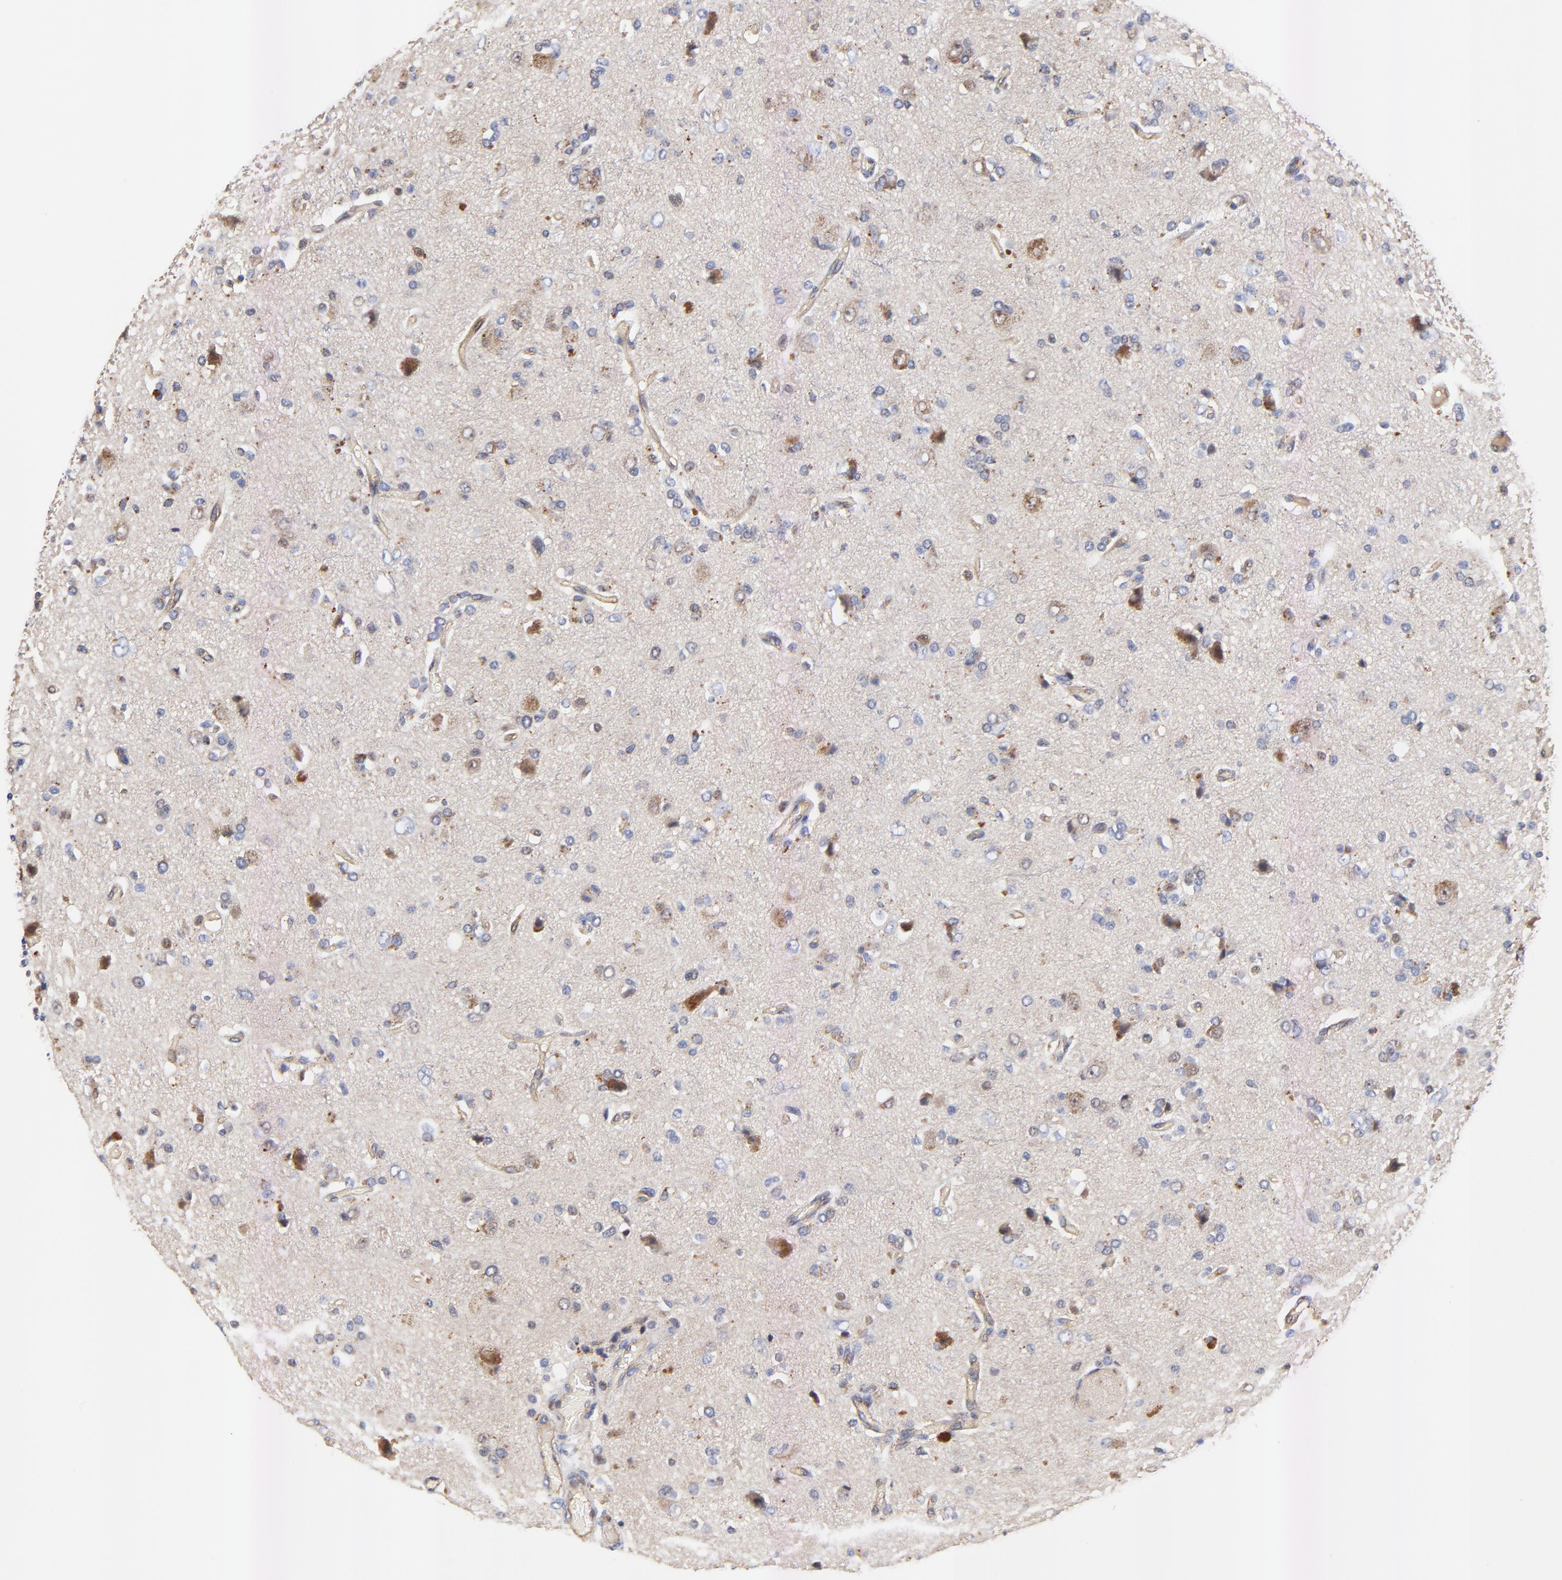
{"staining": {"intensity": "moderate", "quantity": "<25%", "location": "cytoplasmic/membranous"}, "tissue": "glioma", "cell_type": "Tumor cells", "image_type": "cancer", "snomed": [{"axis": "morphology", "description": "Glioma, malignant, High grade"}, {"axis": "topography", "description": "Brain"}], "caption": "Immunohistochemistry (IHC) histopathology image of neoplastic tissue: human high-grade glioma (malignant) stained using immunohistochemistry exhibits low levels of moderate protein expression localized specifically in the cytoplasmic/membranous of tumor cells, appearing as a cytoplasmic/membranous brown color.", "gene": "FBXL2", "patient": {"sex": "male", "age": 47}}